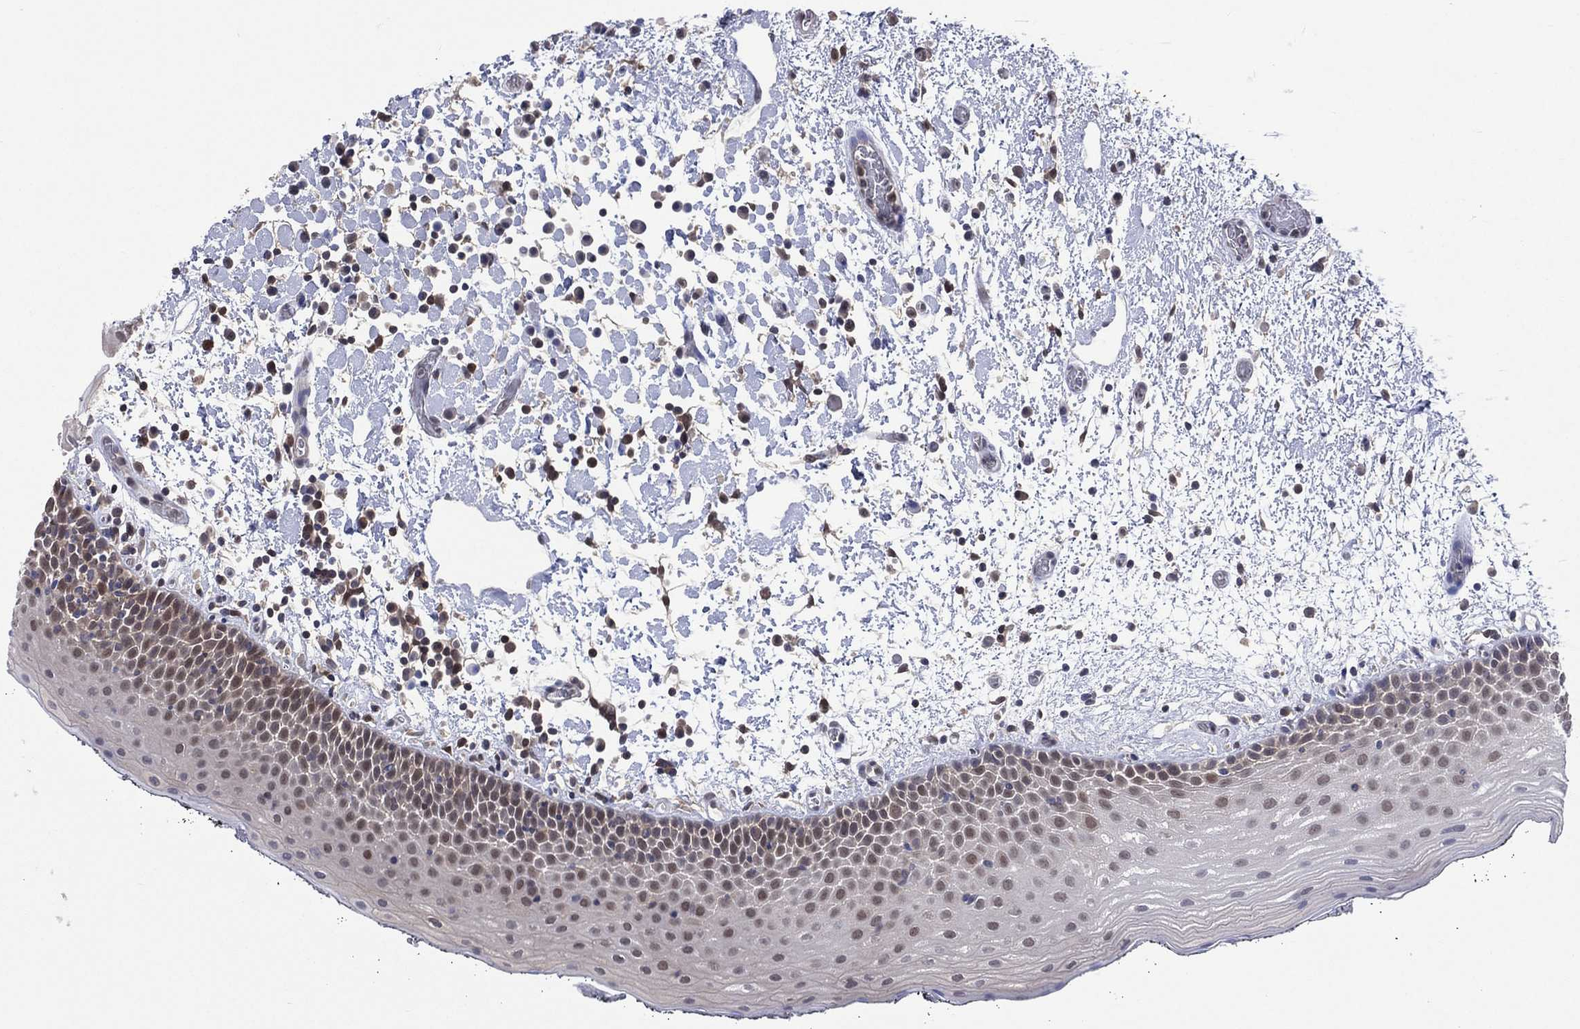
{"staining": {"intensity": "weak", "quantity": "25%-75%", "location": "nuclear"}, "tissue": "oral mucosa", "cell_type": "Squamous epithelial cells", "image_type": "normal", "snomed": [{"axis": "morphology", "description": "Normal tissue, NOS"}, {"axis": "morphology", "description": "Squamous cell carcinoma, NOS"}, {"axis": "topography", "description": "Oral tissue"}, {"axis": "topography", "description": "Tounge, NOS"}, {"axis": "topography", "description": "Head-Neck"}], "caption": "Immunohistochemistry photomicrograph of benign oral mucosa: oral mucosa stained using IHC demonstrates low levels of weak protein expression localized specifically in the nuclear of squamous epithelial cells, appearing as a nuclear brown color.", "gene": "MTAP", "patient": {"sex": "female", "age": 80}}